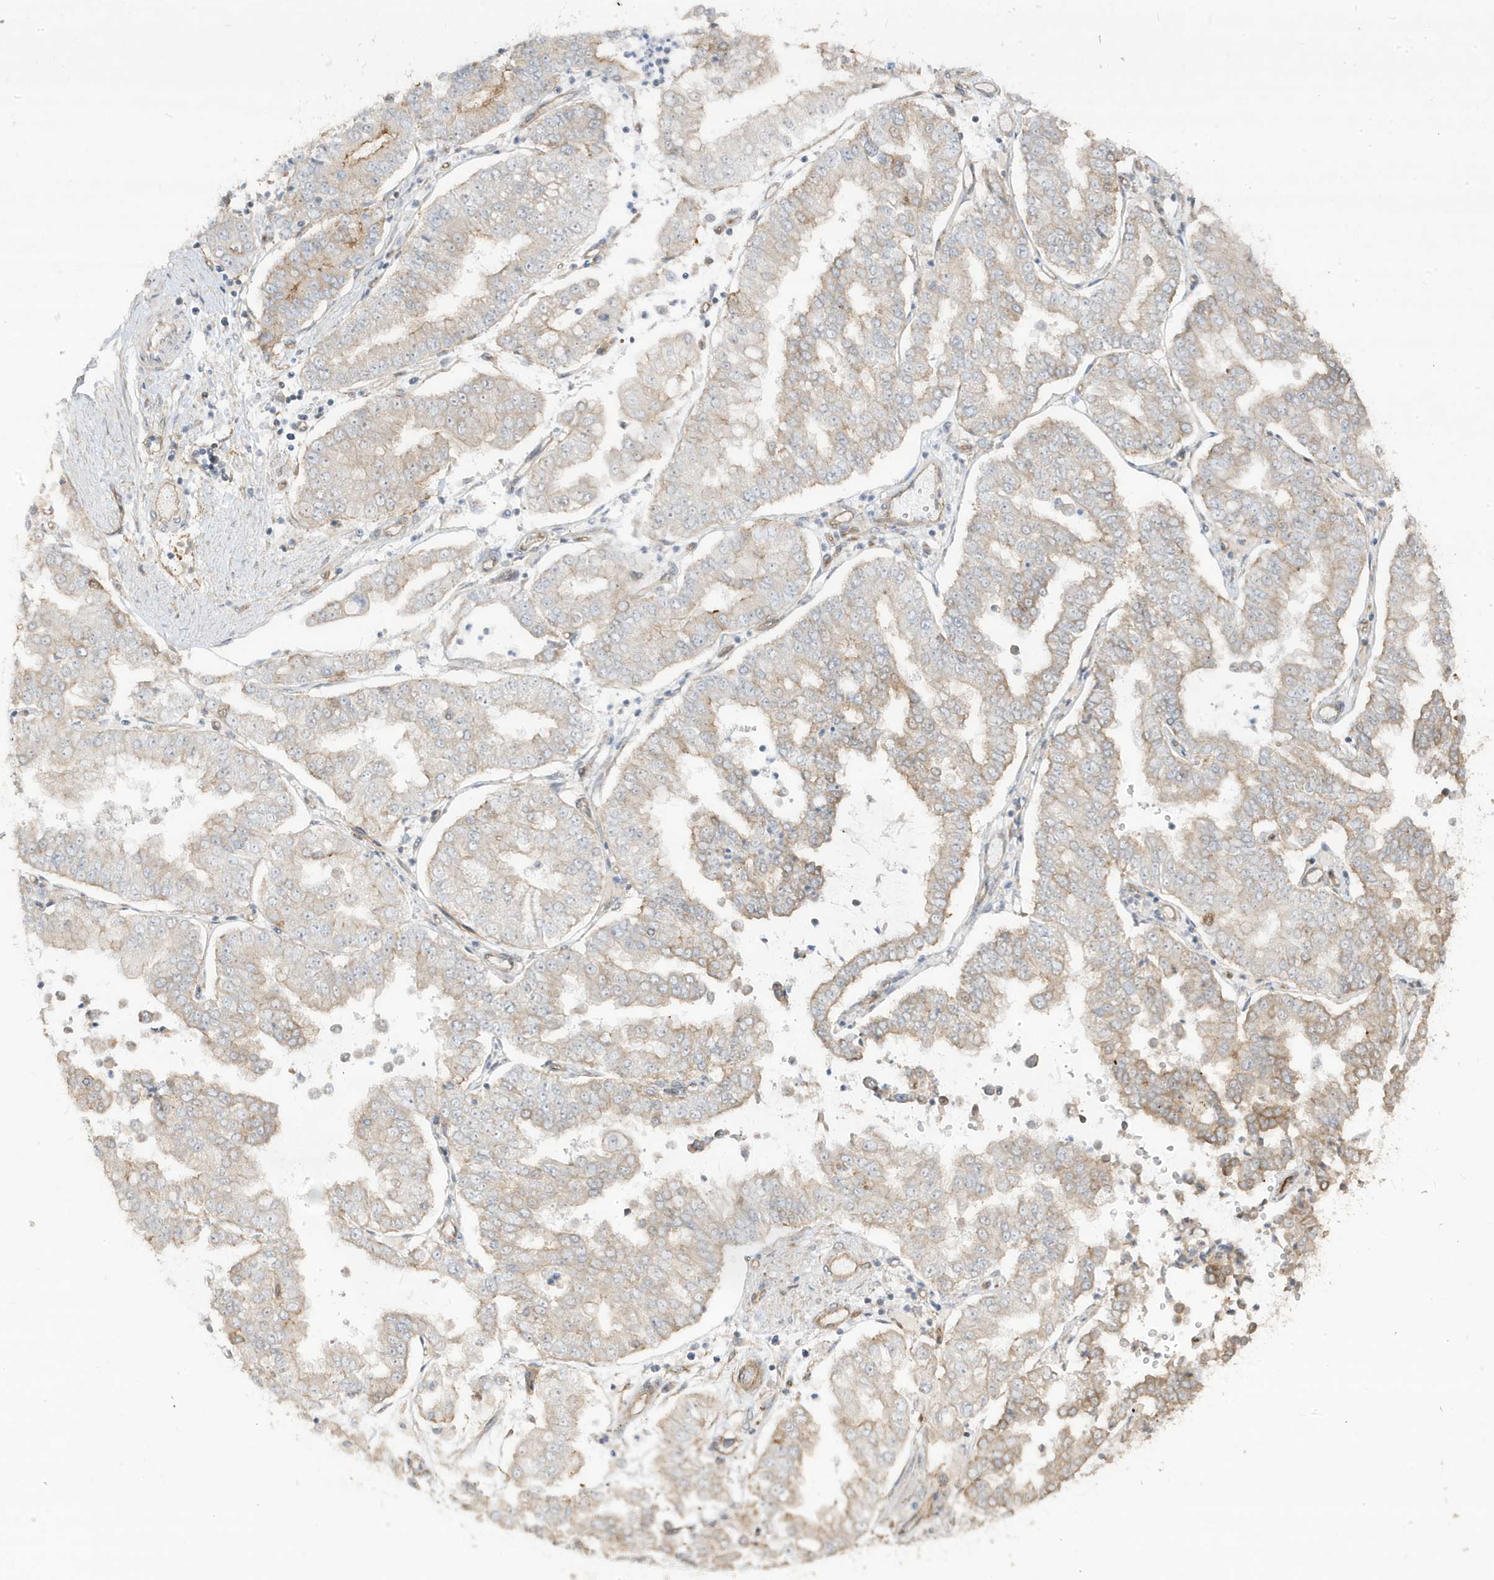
{"staining": {"intensity": "moderate", "quantity": "25%-75%", "location": "cytoplasmic/membranous"}, "tissue": "stomach cancer", "cell_type": "Tumor cells", "image_type": "cancer", "snomed": [{"axis": "morphology", "description": "Adenocarcinoma, NOS"}, {"axis": "topography", "description": "Stomach"}], "caption": "Tumor cells display medium levels of moderate cytoplasmic/membranous staining in about 25%-75% of cells in stomach cancer (adenocarcinoma).", "gene": "DNAJC12", "patient": {"sex": "male", "age": 76}}